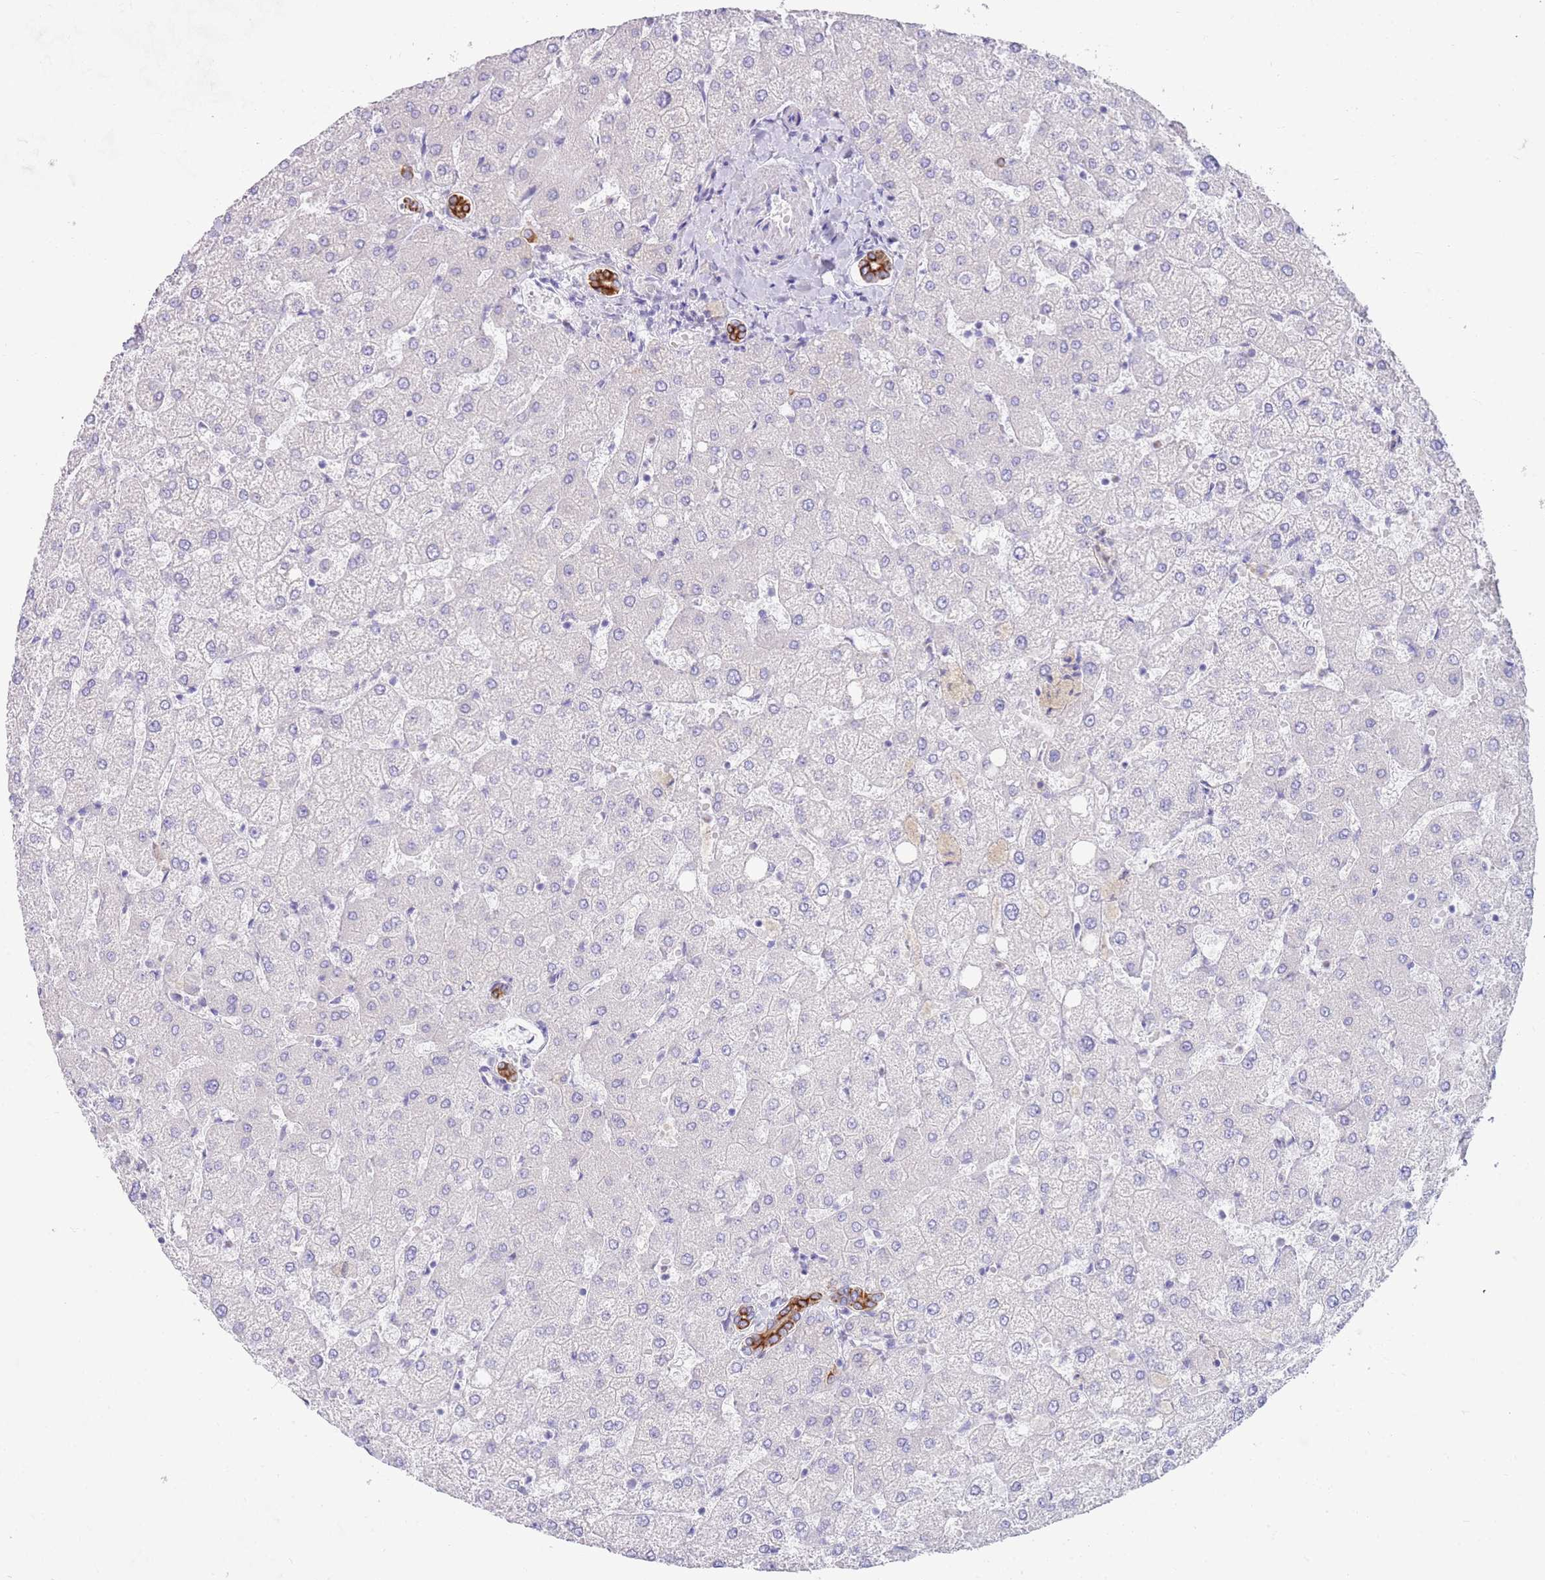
{"staining": {"intensity": "strong", "quantity": ">75%", "location": "cytoplasmic/membranous"}, "tissue": "liver", "cell_type": "Cholangiocytes", "image_type": "normal", "snomed": [{"axis": "morphology", "description": "Normal tissue, NOS"}, {"axis": "topography", "description": "Liver"}], "caption": "Immunohistochemical staining of unremarkable liver exhibits >75% levels of strong cytoplasmic/membranous protein positivity in about >75% of cholangiocytes. Immunohistochemistry (ihc) stains the protein in brown and the nuclei are stained blue.", "gene": "CCDC149", "patient": {"sex": "female", "age": 54}}